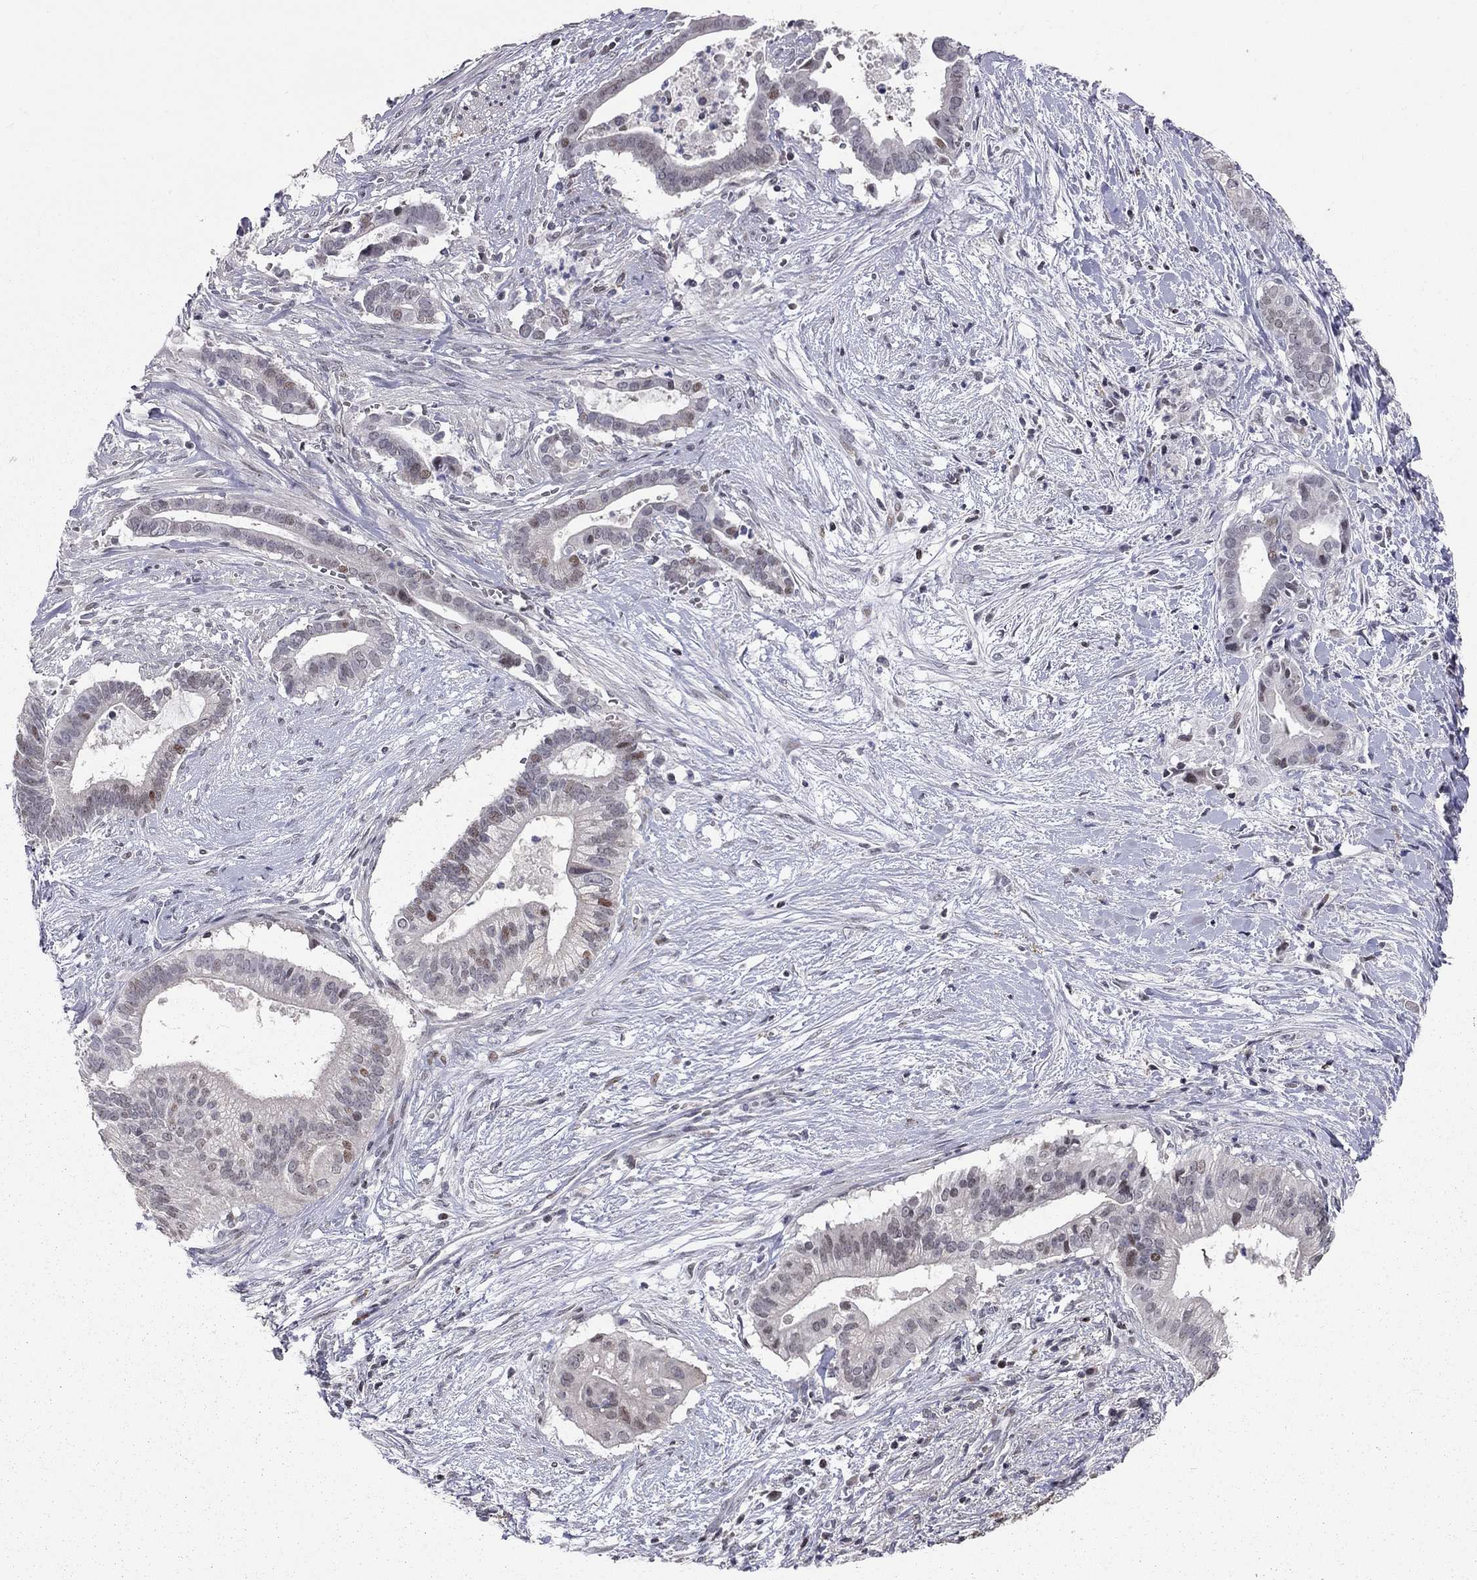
{"staining": {"intensity": "moderate", "quantity": "<25%", "location": "nuclear"}, "tissue": "pancreatic cancer", "cell_type": "Tumor cells", "image_type": "cancer", "snomed": [{"axis": "morphology", "description": "Adenocarcinoma, NOS"}, {"axis": "topography", "description": "Pancreas"}], "caption": "Immunohistochemical staining of human pancreatic cancer exhibits moderate nuclear protein staining in about <25% of tumor cells.", "gene": "HDAC3", "patient": {"sex": "male", "age": 61}}